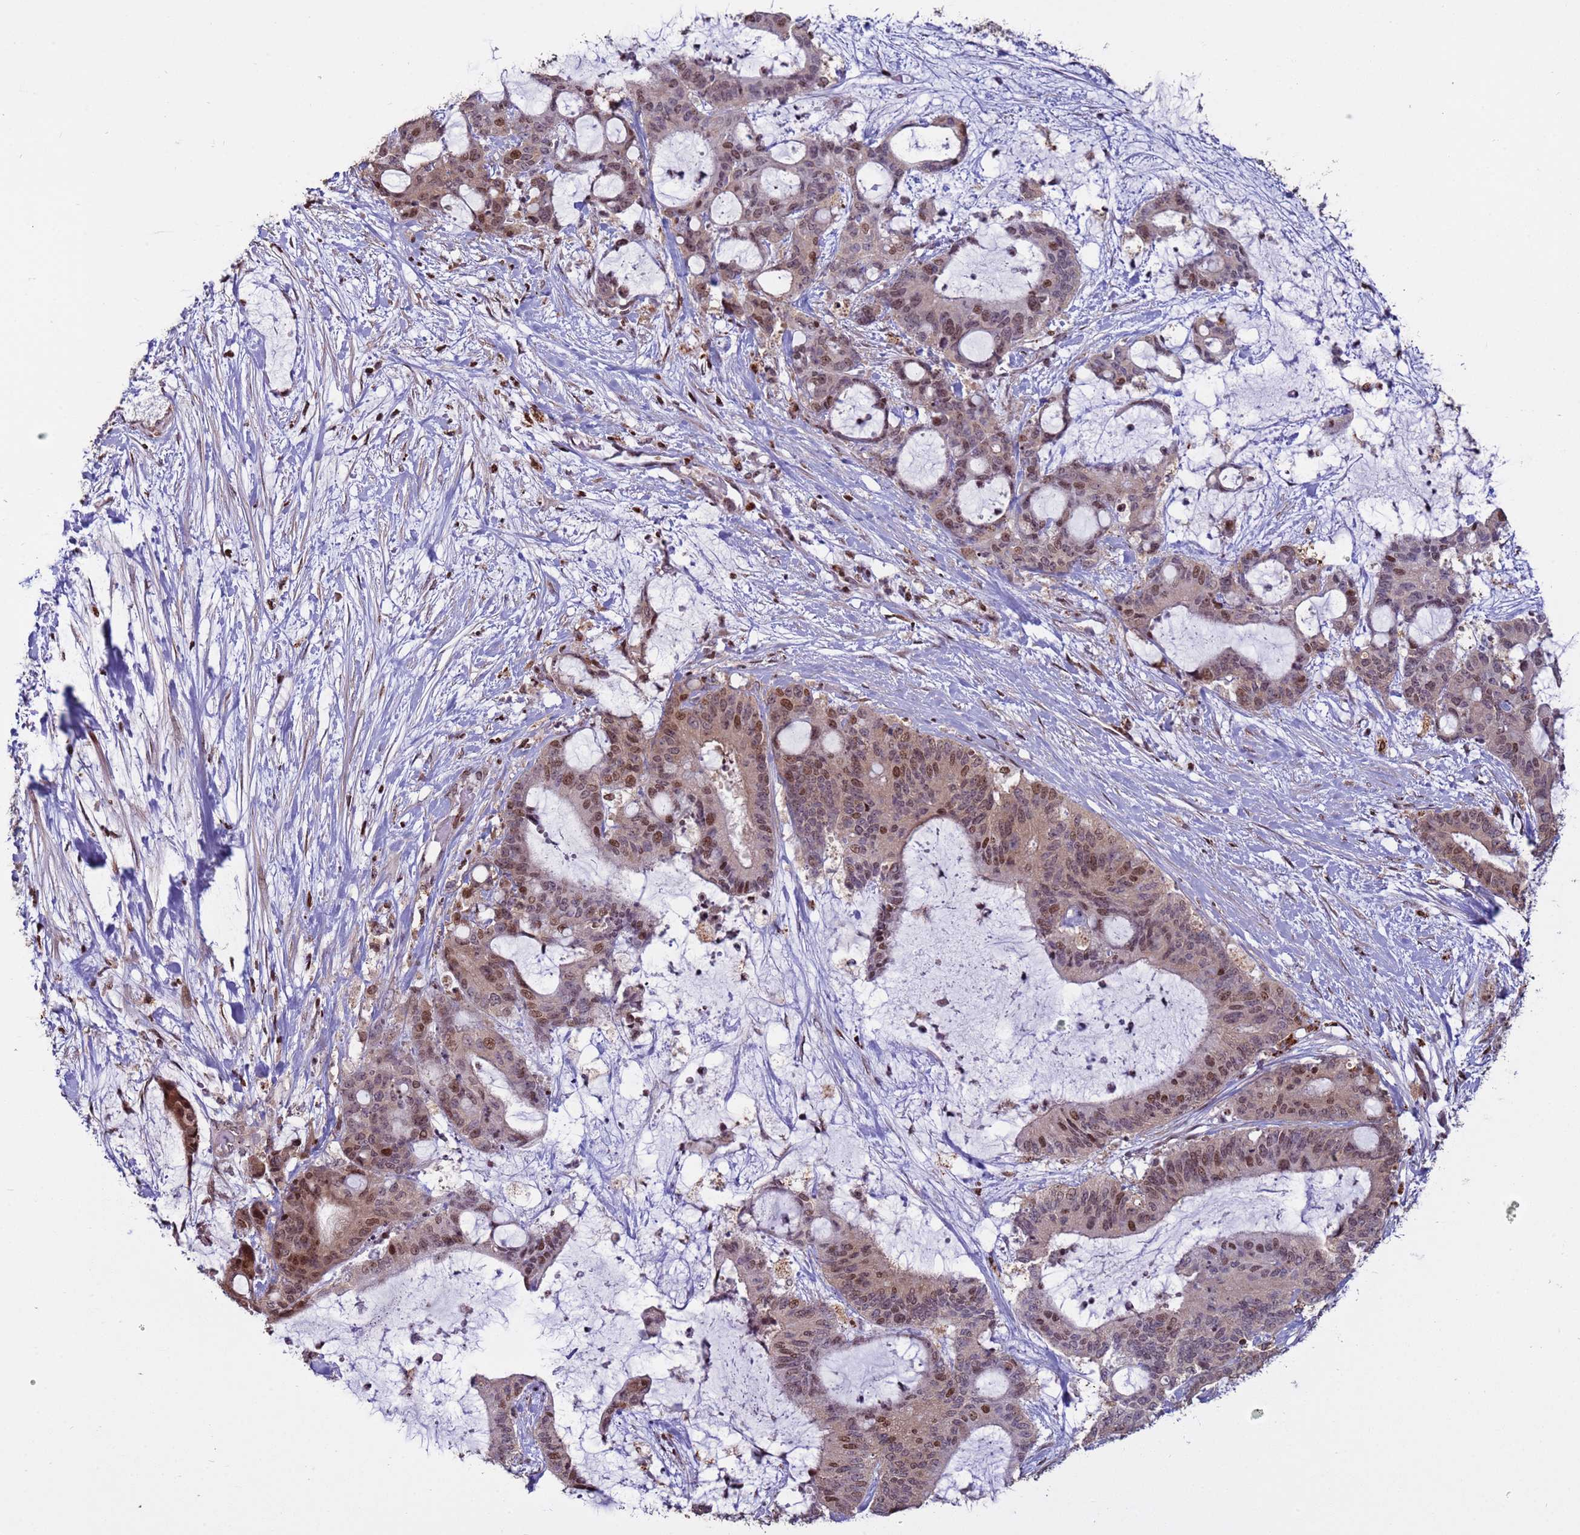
{"staining": {"intensity": "moderate", "quantity": "25%-75%", "location": "nuclear"}, "tissue": "liver cancer", "cell_type": "Tumor cells", "image_type": "cancer", "snomed": [{"axis": "morphology", "description": "Normal tissue, NOS"}, {"axis": "morphology", "description": "Cholangiocarcinoma"}, {"axis": "topography", "description": "Liver"}, {"axis": "topography", "description": "Peripheral nerve tissue"}], "caption": "Immunohistochemistry (IHC) of cholangiocarcinoma (liver) exhibits medium levels of moderate nuclear positivity in about 25%-75% of tumor cells. (brown staining indicates protein expression, while blue staining denotes nuclei).", "gene": "HGH1", "patient": {"sex": "female", "age": 73}}